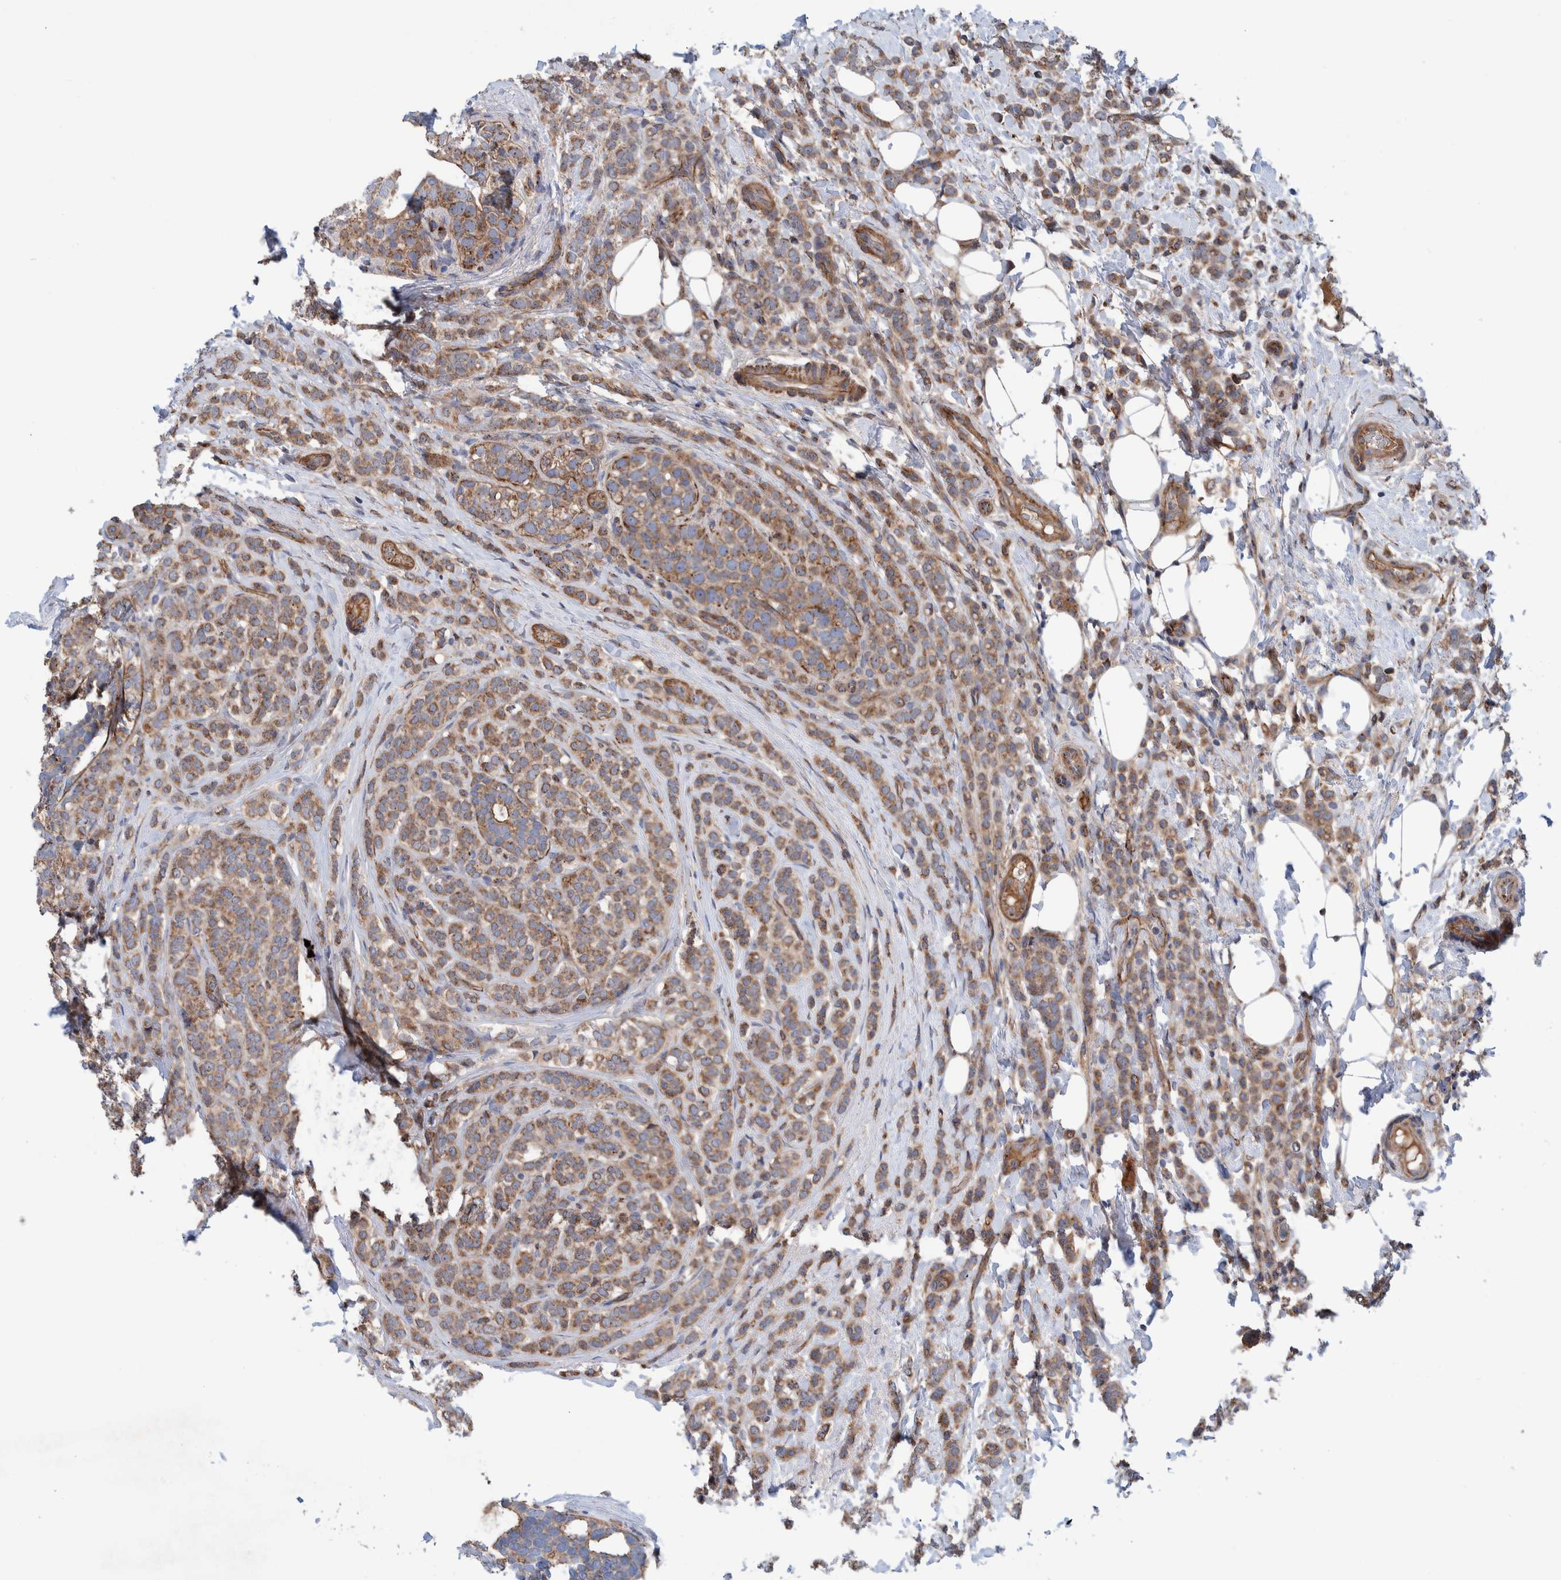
{"staining": {"intensity": "moderate", "quantity": ">75%", "location": "cytoplasmic/membranous"}, "tissue": "breast cancer", "cell_type": "Tumor cells", "image_type": "cancer", "snomed": [{"axis": "morphology", "description": "Lobular carcinoma"}, {"axis": "topography", "description": "Breast"}], "caption": "Immunohistochemistry (IHC) photomicrograph of neoplastic tissue: human breast cancer stained using immunohistochemistry exhibits medium levels of moderate protein expression localized specifically in the cytoplasmic/membranous of tumor cells, appearing as a cytoplasmic/membranous brown color.", "gene": "SLC25A10", "patient": {"sex": "female", "age": 50}}